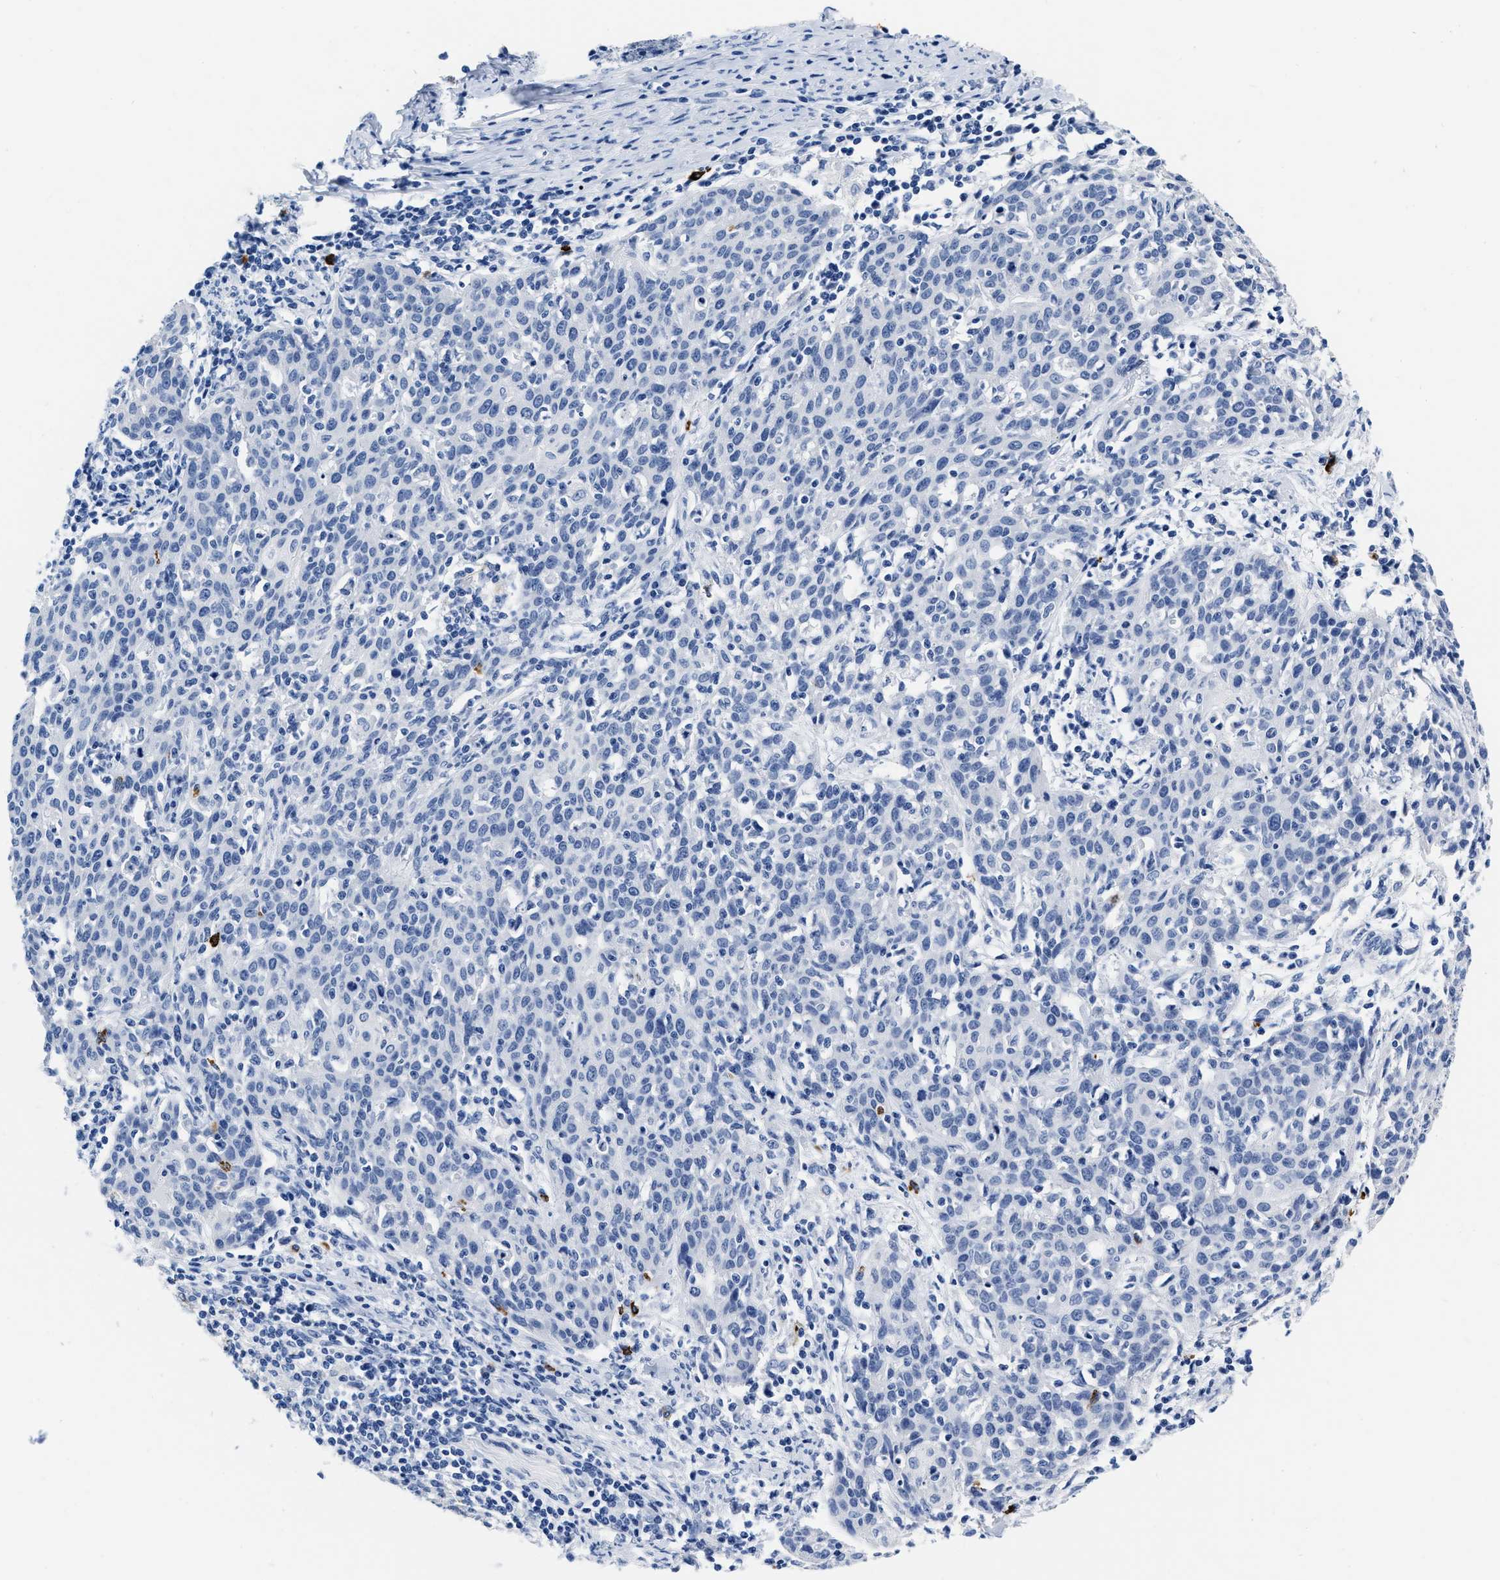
{"staining": {"intensity": "negative", "quantity": "none", "location": "none"}, "tissue": "cervical cancer", "cell_type": "Tumor cells", "image_type": "cancer", "snomed": [{"axis": "morphology", "description": "Squamous cell carcinoma, NOS"}, {"axis": "topography", "description": "Cervix"}], "caption": "Human squamous cell carcinoma (cervical) stained for a protein using immunohistochemistry reveals no positivity in tumor cells.", "gene": "CER1", "patient": {"sex": "female", "age": 38}}